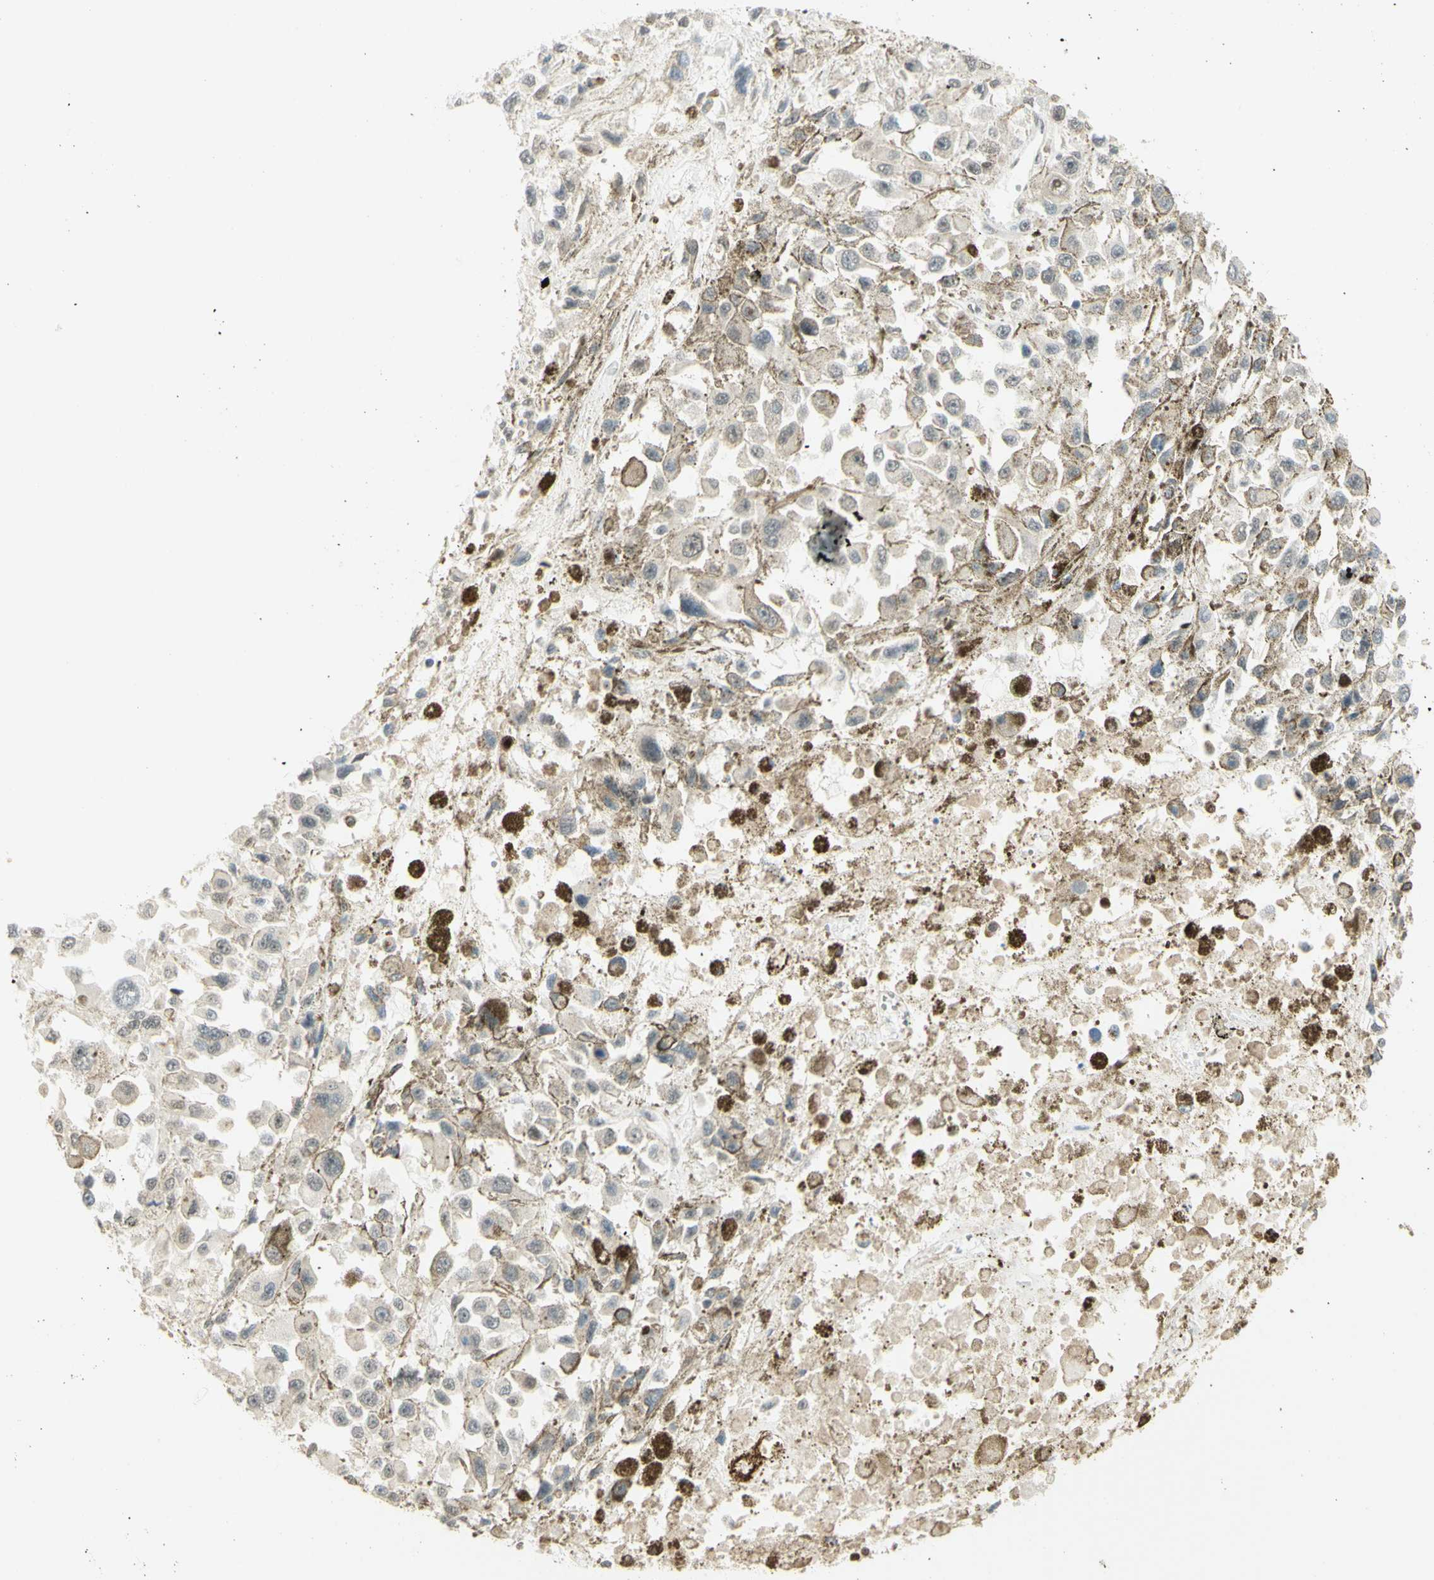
{"staining": {"intensity": "weak", "quantity": ">75%", "location": "cytoplasmic/membranous,nuclear"}, "tissue": "melanoma", "cell_type": "Tumor cells", "image_type": "cancer", "snomed": [{"axis": "morphology", "description": "Malignant melanoma, Metastatic site"}, {"axis": "topography", "description": "Lymph node"}], "caption": "Immunohistochemistry (IHC) micrograph of human malignant melanoma (metastatic site) stained for a protein (brown), which shows low levels of weak cytoplasmic/membranous and nuclear staining in about >75% of tumor cells.", "gene": "DDX1", "patient": {"sex": "male", "age": 59}}